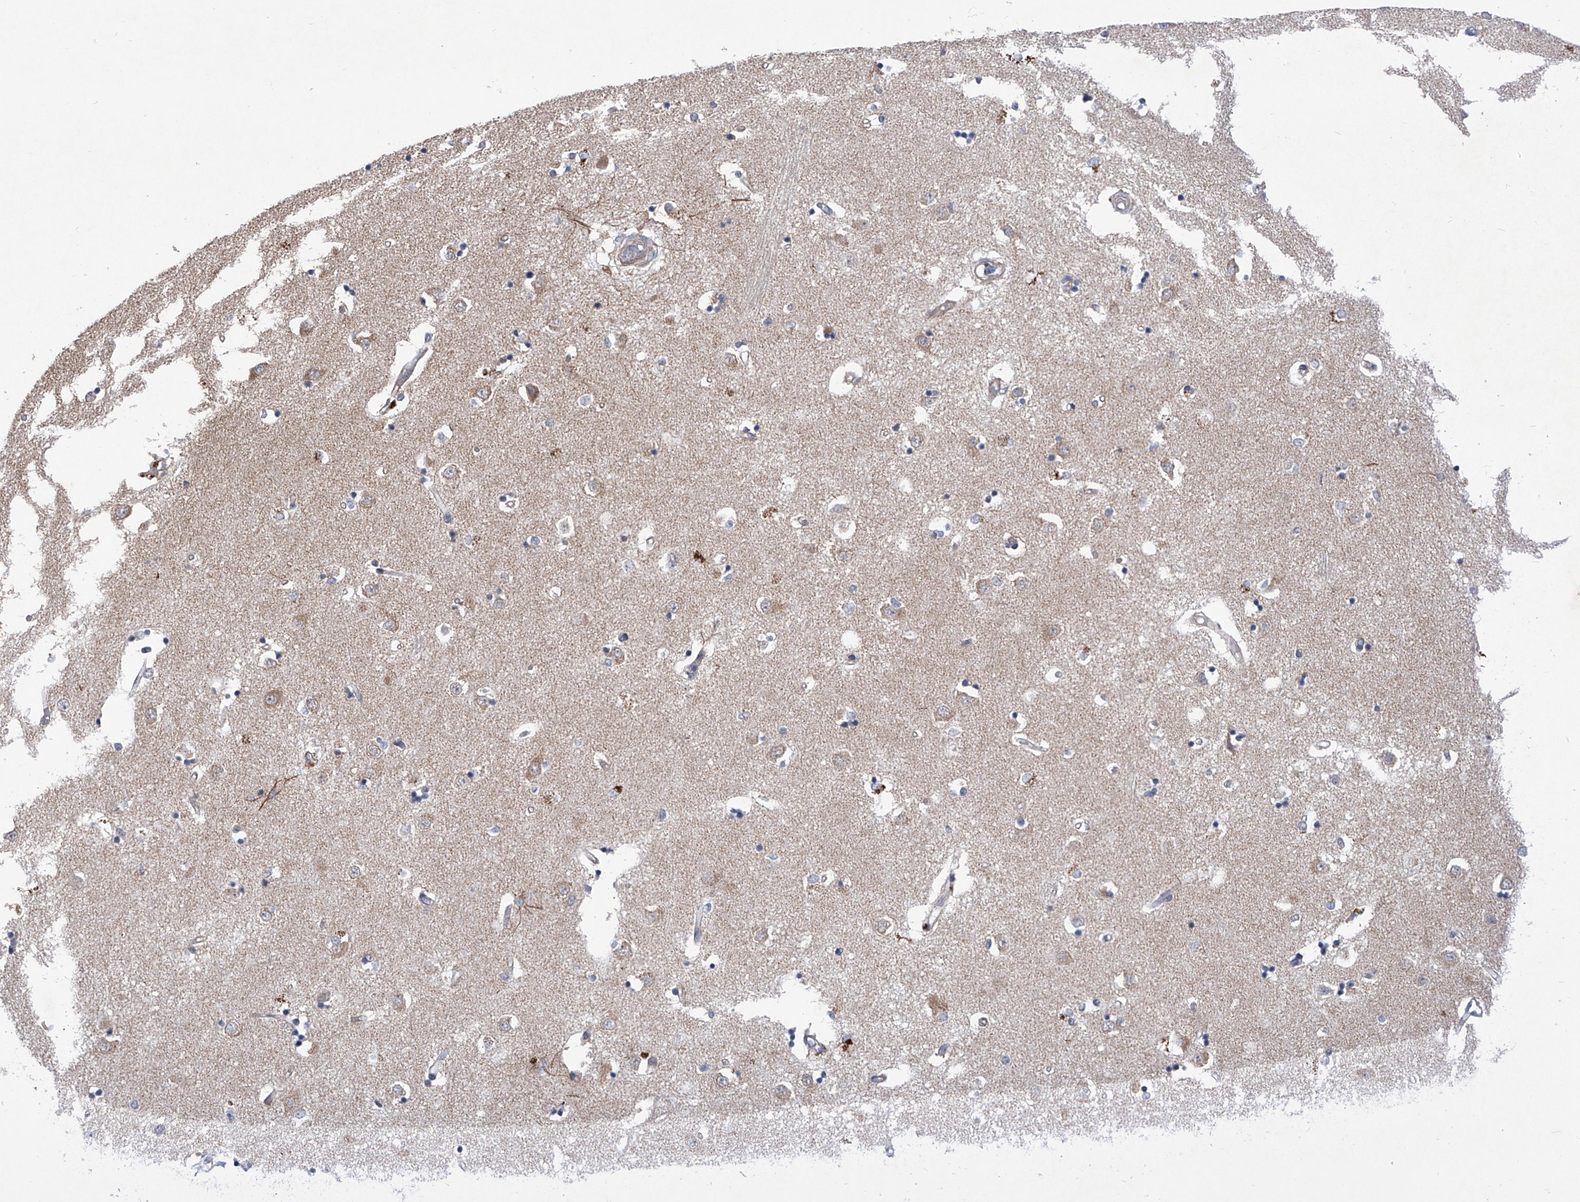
{"staining": {"intensity": "negative", "quantity": "none", "location": "none"}, "tissue": "caudate", "cell_type": "Glial cells", "image_type": "normal", "snomed": [{"axis": "morphology", "description": "Normal tissue, NOS"}, {"axis": "topography", "description": "Lateral ventricle wall"}], "caption": "Immunohistochemical staining of normal caudate exhibits no significant staining in glial cells. The staining is performed using DAB (3,3'-diaminobenzidine) brown chromogen with nuclei counter-stained in using hematoxylin.", "gene": "KIFC2", "patient": {"sex": "male", "age": 45}}